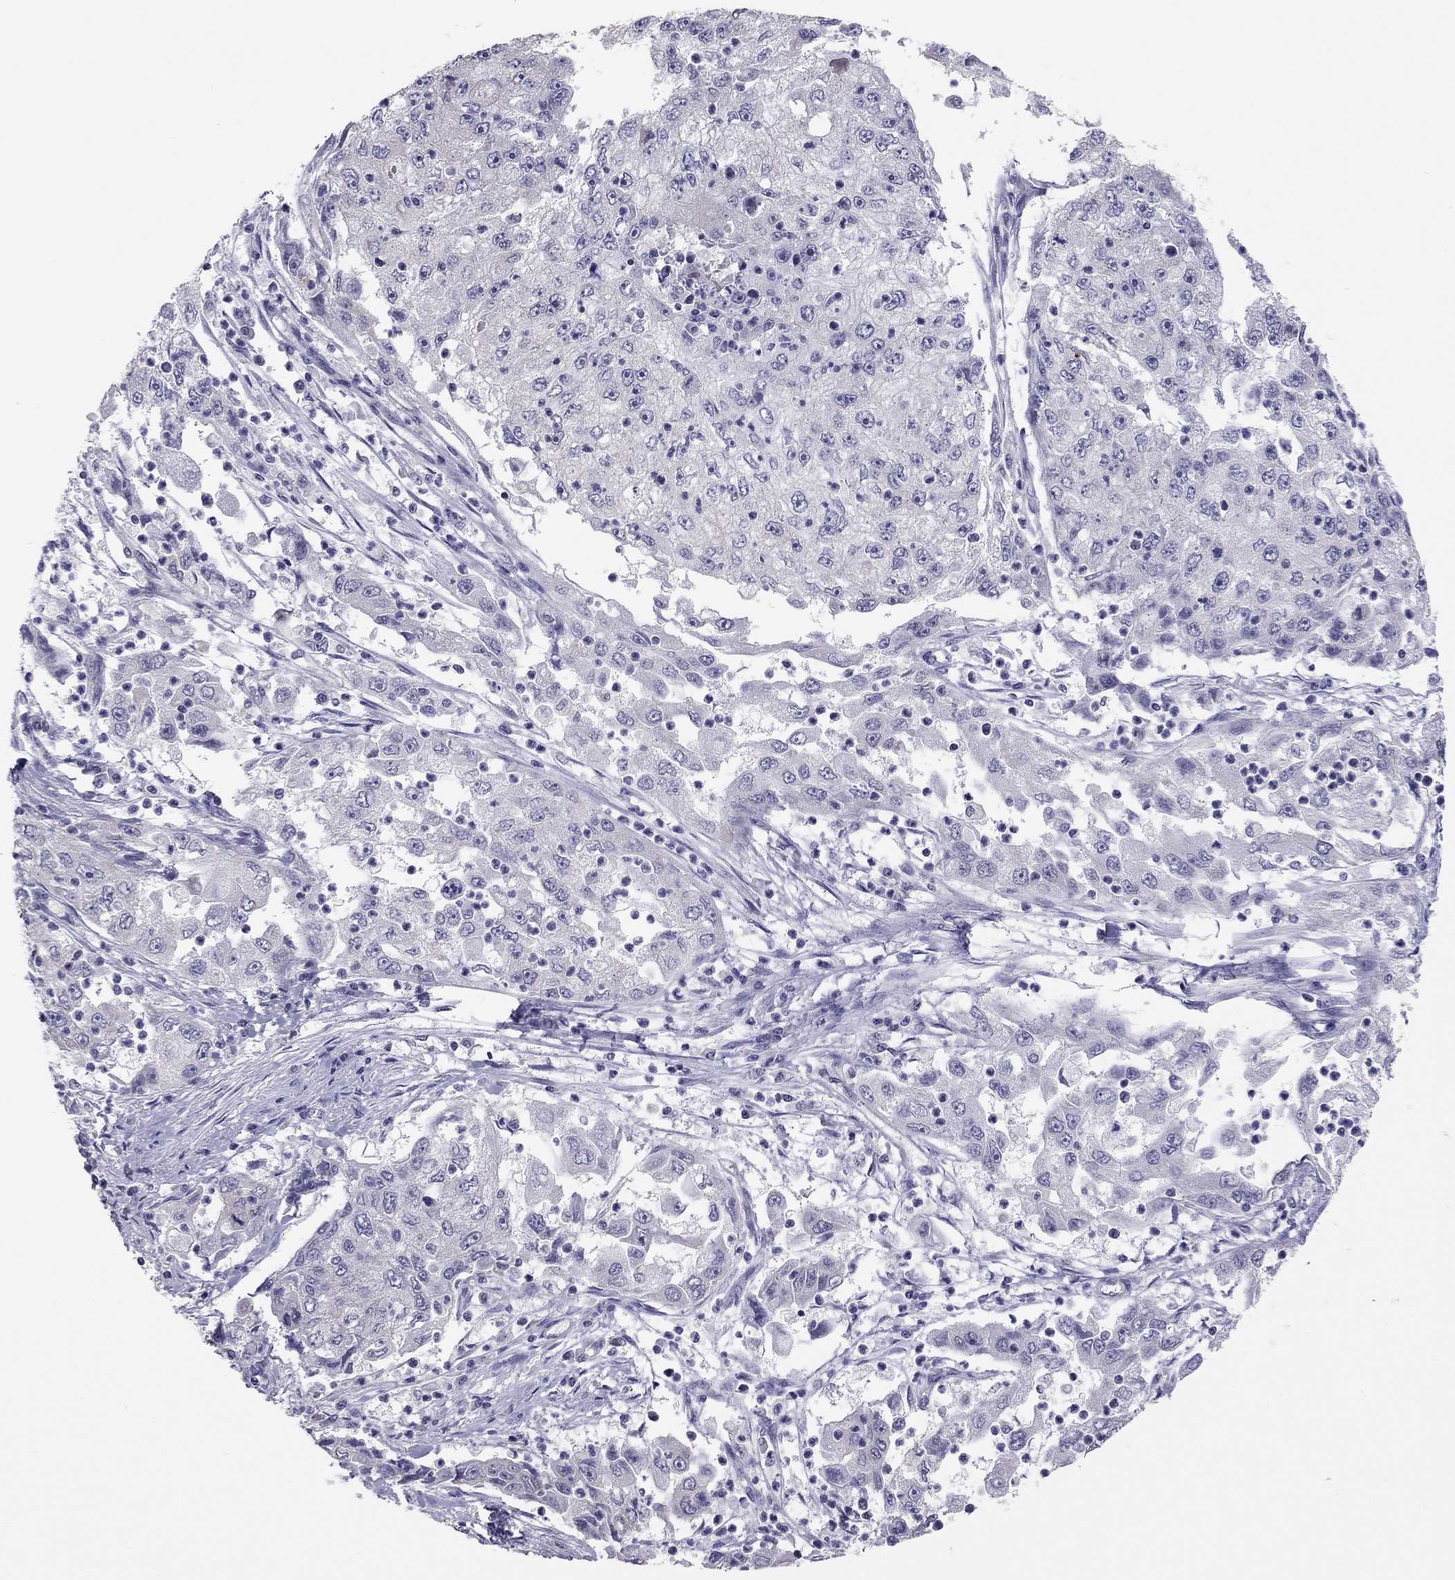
{"staining": {"intensity": "negative", "quantity": "none", "location": "none"}, "tissue": "cervical cancer", "cell_type": "Tumor cells", "image_type": "cancer", "snomed": [{"axis": "morphology", "description": "Squamous cell carcinoma, NOS"}, {"axis": "topography", "description": "Cervix"}], "caption": "Squamous cell carcinoma (cervical) was stained to show a protein in brown. There is no significant positivity in tumor cells. The staining was performed using DAB to visualize the protein expression in brown, while the nuclei were stained in blue with hematoxylin (Magnification: 20x).", "gene": "HSF2BP", "patient": {"sex": "female", "age": 36}}